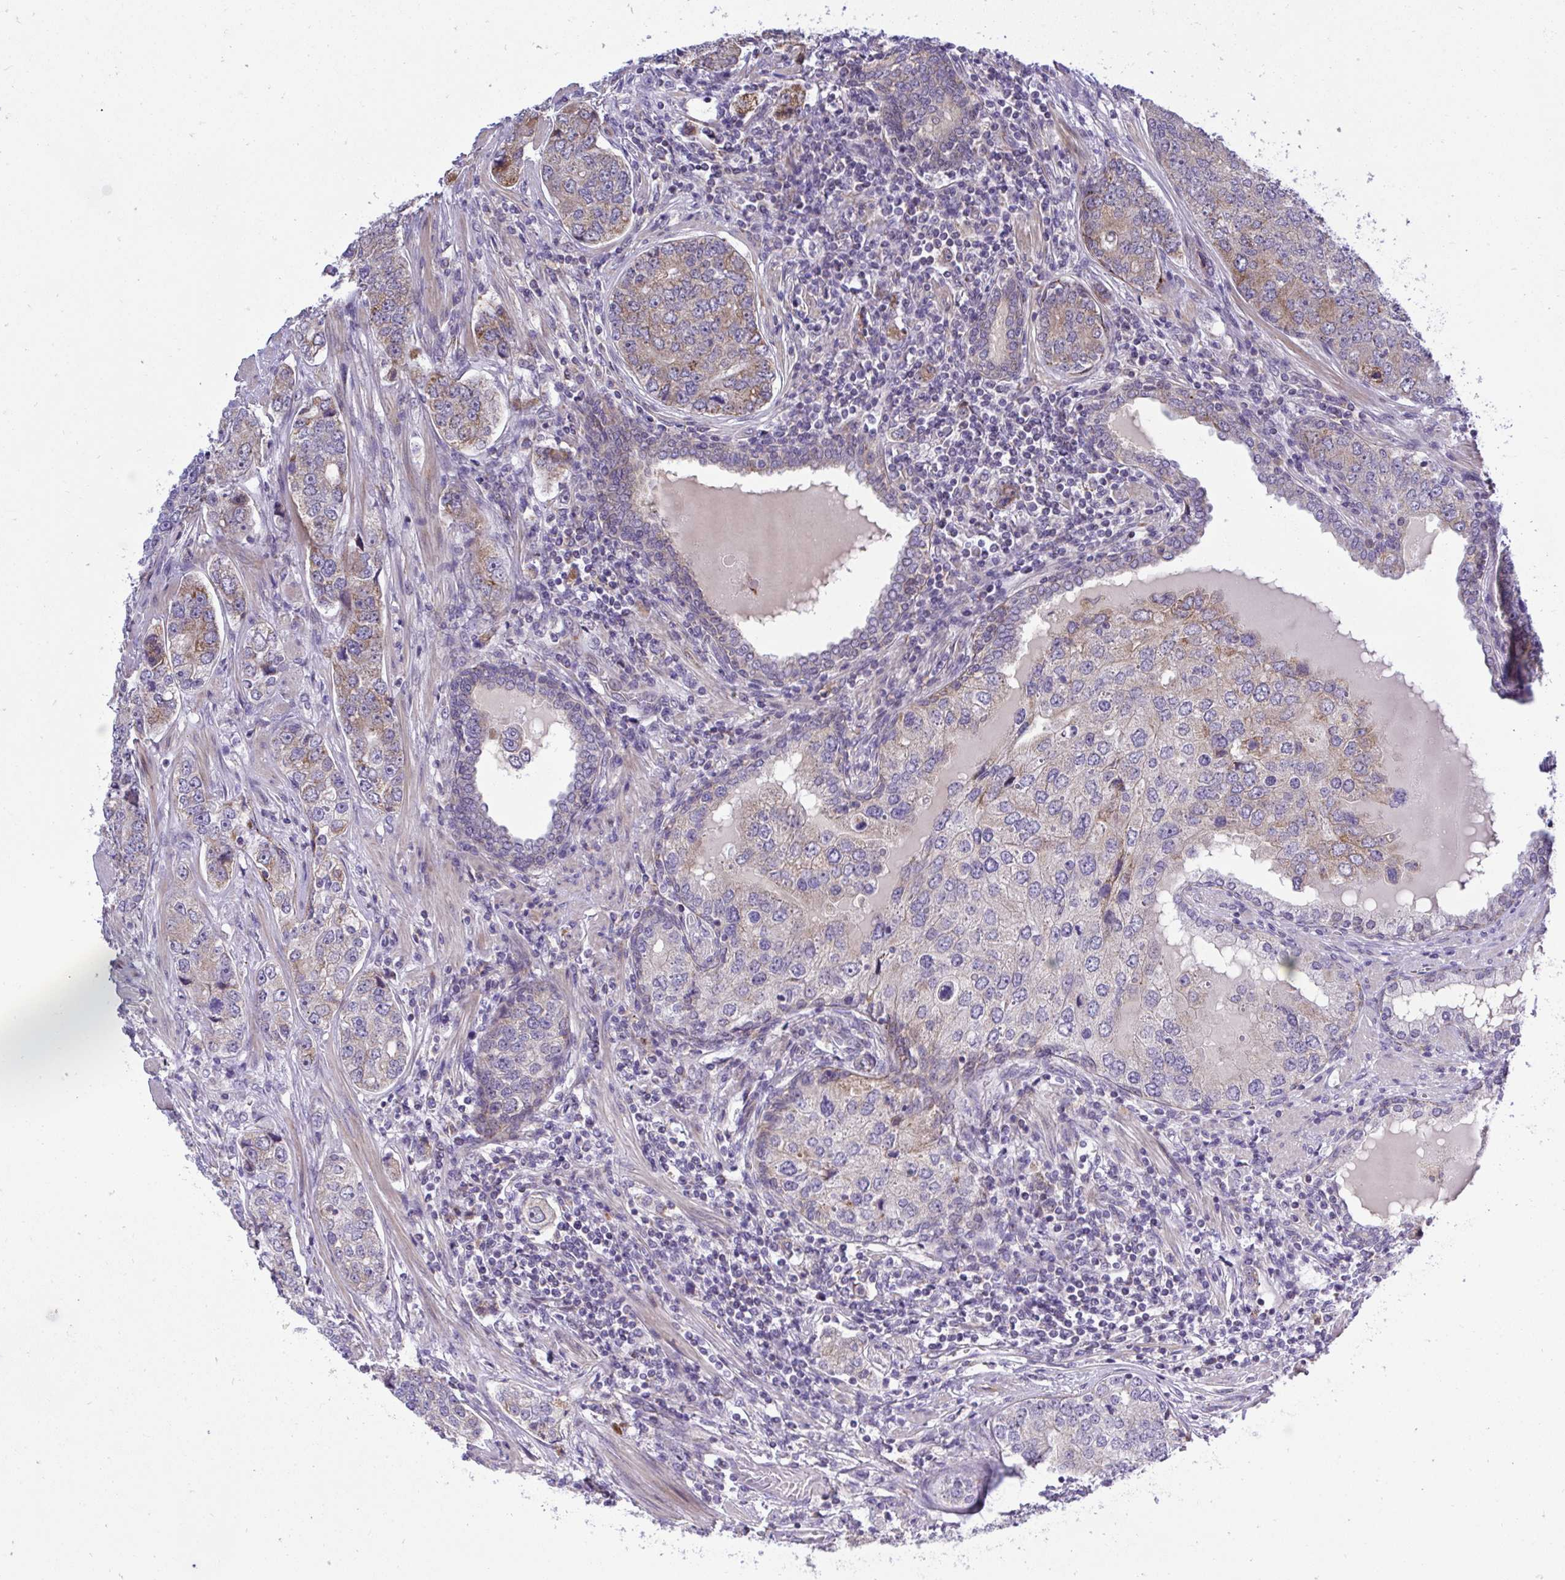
{"staining": {"intensity": "weak", "quantity": "25%-75%", "location": "cytoplasmic/membranous"}, "tissue": "prostate cancer", "cell_type": "Tumor cells", "image_type": "cancer", "snomed": [{"axis": "morphology", "description": "Adenocarcinoma, High grade"}, {"axis": "topography", "description": "Prostate"}], "caption": "Tumor cells exhibit low levels of weak cytoplasmic/membranous positivity in approximately 25%-75% of cells in human prostate adenocarcinoma (high-grade). Immunohistochemistry (ihc) stains the protein of interest in brown and the nuclei are stained blue.", "gene": "XAF1", "patient": {"sex": "male", "age": 60}}